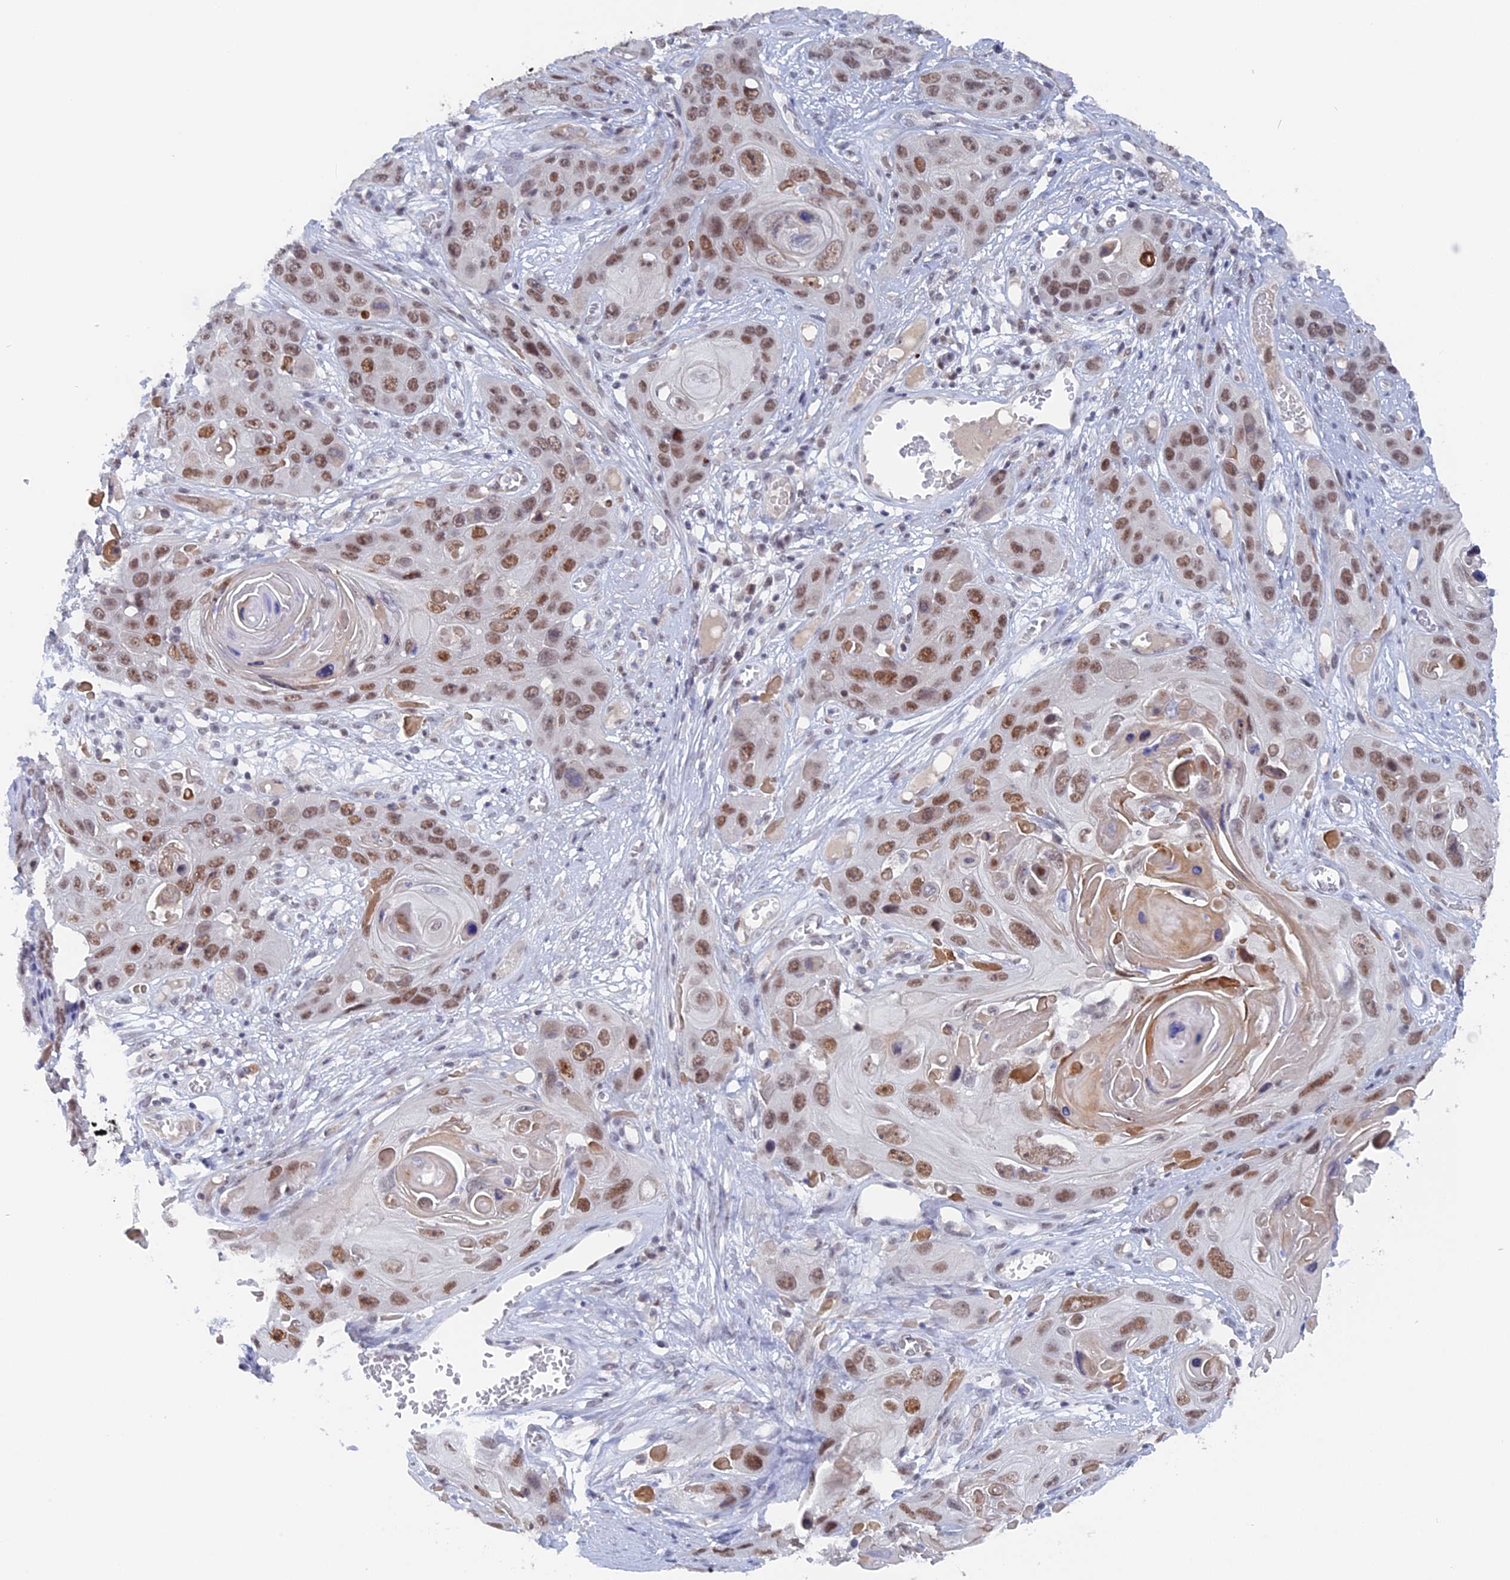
{"staining": {"intensity": "moderate", "quantity": ">75%", "location": "nuclear"}, "tissue": "skin cancer", "cell_type": "Tumor cells", "image_type": "cancer", "snomed": [{"axis": "morphology", "description": "Squamous cell carcinoma, NOS"}, {"axis": "topography", "description": "Skin"}], "caption": "Protein analysis of squamous cell carcinoma (skin) tissue exhibits moderate nuclear expression in approximately >75% of tumor cells.", "gene": "BRD2", "patient": {"sex": "male", "age": 55}}